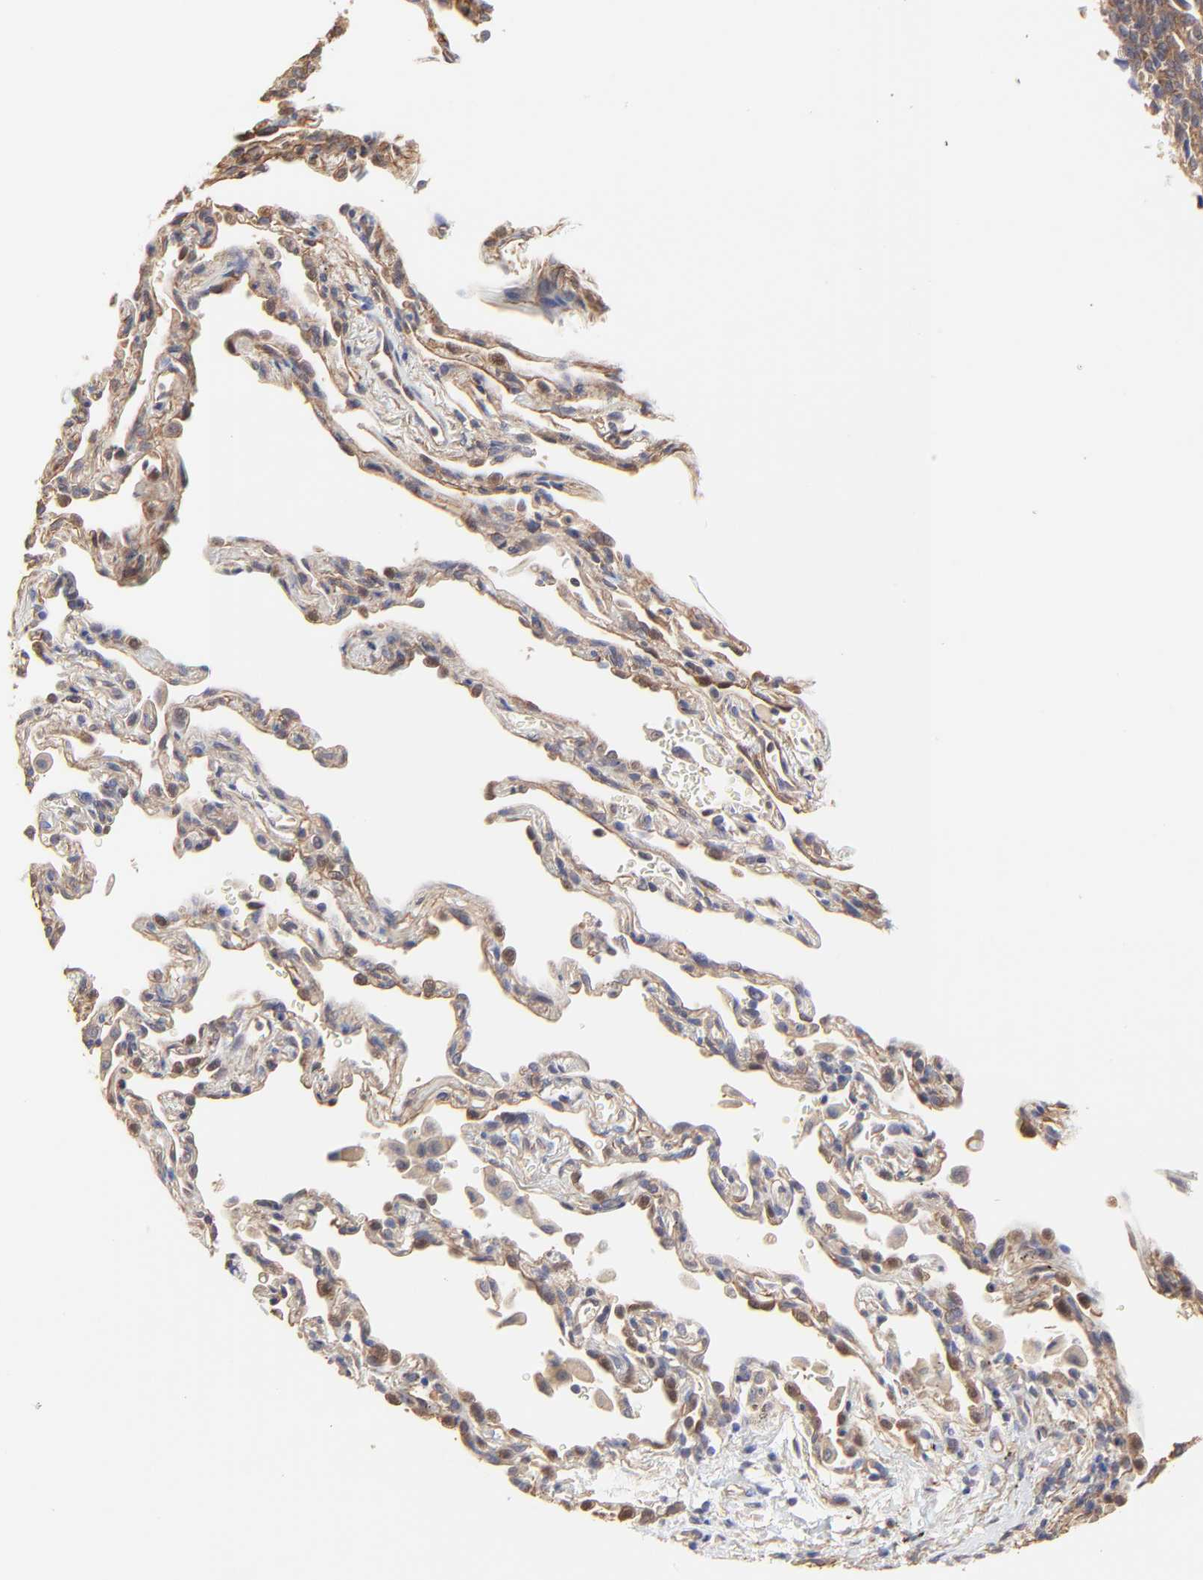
{"staining": {"intensity": "weak", "quantity": ">75%", "location": "cytoplasmic/membranous"}, "tissue": "melanoma", "cell_type": "Tumor cells", "image_type": "cancer", "snomed": [{"axis": "morphology", "description": "Malignant melanoma, Metastatic site"}, {"axis": "topography", "description": "Lung"}], "caption": "This histopathology image exhibits immunohistochemistry (IHC) staining of human malignant melanoma (metastatic site), with low weak cytoplasmic/membranous positivity in approximately >75% of tumor cells.", "gene": "ARMT1", "patient": {"sex": "male", "age": 64}}